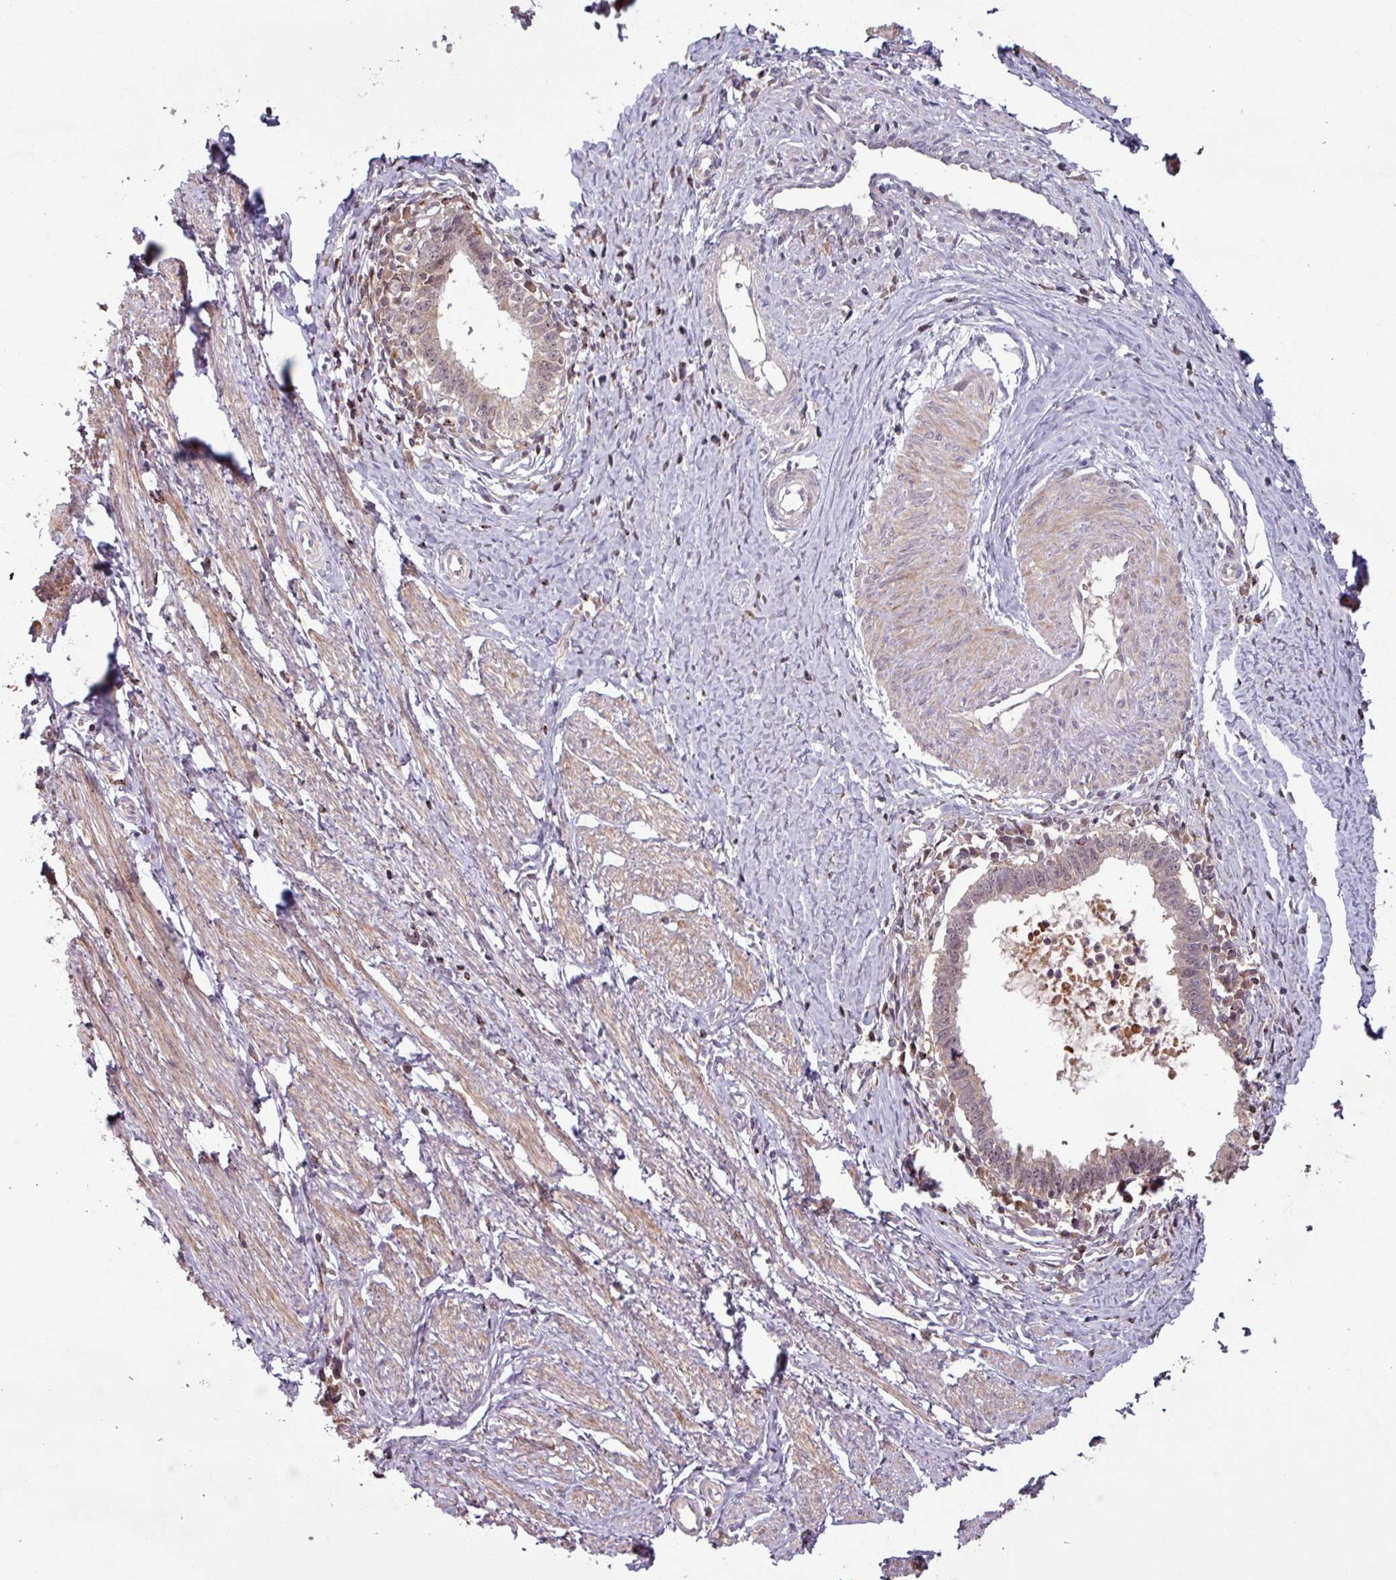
{"staining": {"intensity": "weak", "quantity": "25%-75%", "location": "nuclear"}, "tissue": "cervical cancer", "cell_type": "Tumor cells", "image_type": "cancer", "snomed": [{"axis": "morphology", "description": "Adenocarcinoma, NOS"}, {"axis": "topography", "description": "Cervix"}], "caption": "Human cervical adenocarcinoma stained for a protein (brown) shows weak nuclear positive positivity in about 25%-75% of tumor cells.", "gene": "OR6B1", "patient": {"sex": "female", "age": 36}}